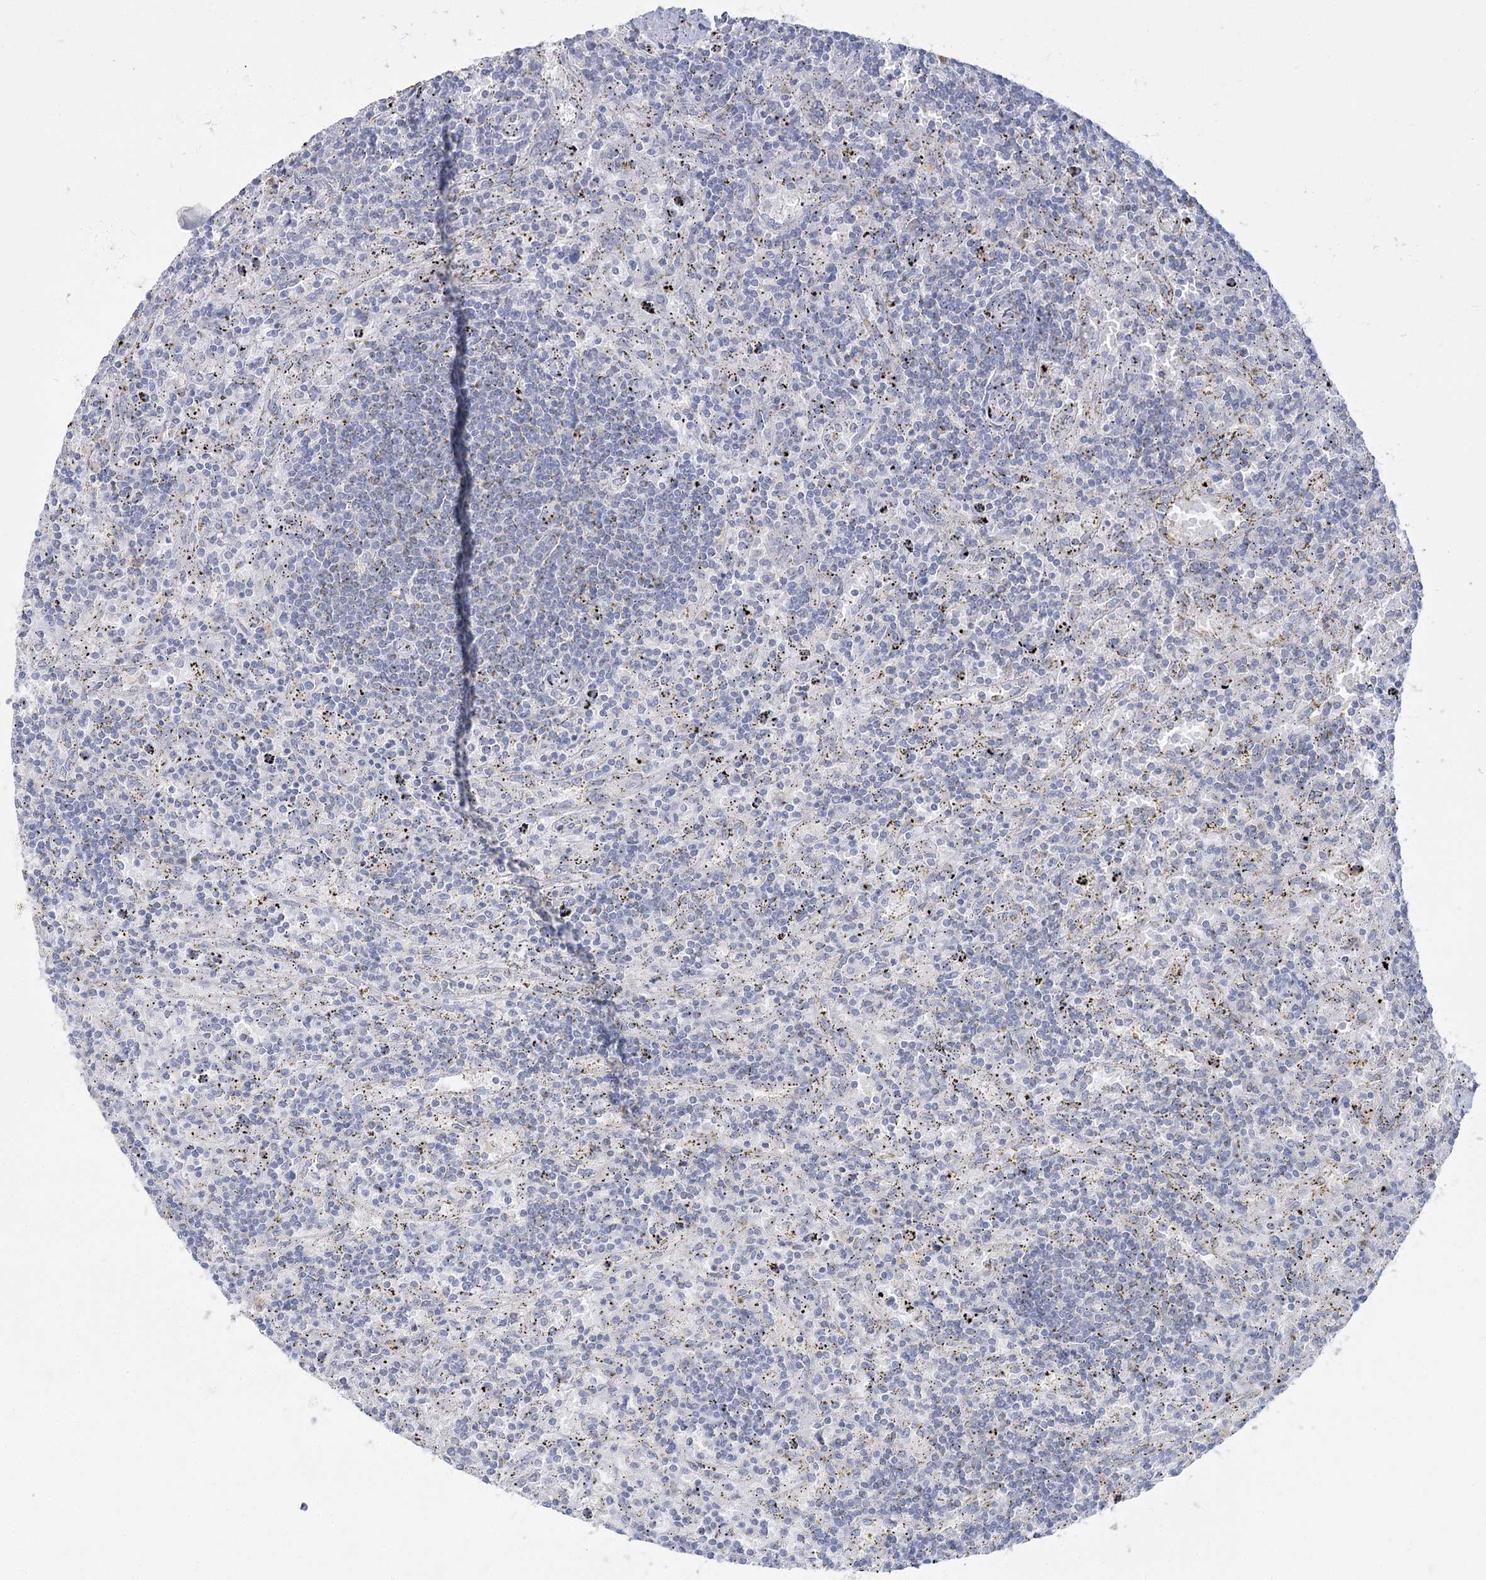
{"staining": {"intensity": "negative", "quantity": "none", "location": "none"}, "tissue": "lymphoma", "cell_type": "Tumor cells", "image_type": "cancer", "snomed": [{"axis": "morphology", "description": "Malignant lymphoma, non-Hodgkin's type, Low grade"}, {"axis": "topography", "description": "Spleen"}], "caption": "DAB immunohistochemical staining of human lymphoma shows no significant expression in tumor cells.", "gene": "FAM110C", "patient": {"sex": "male", "age": 76}}